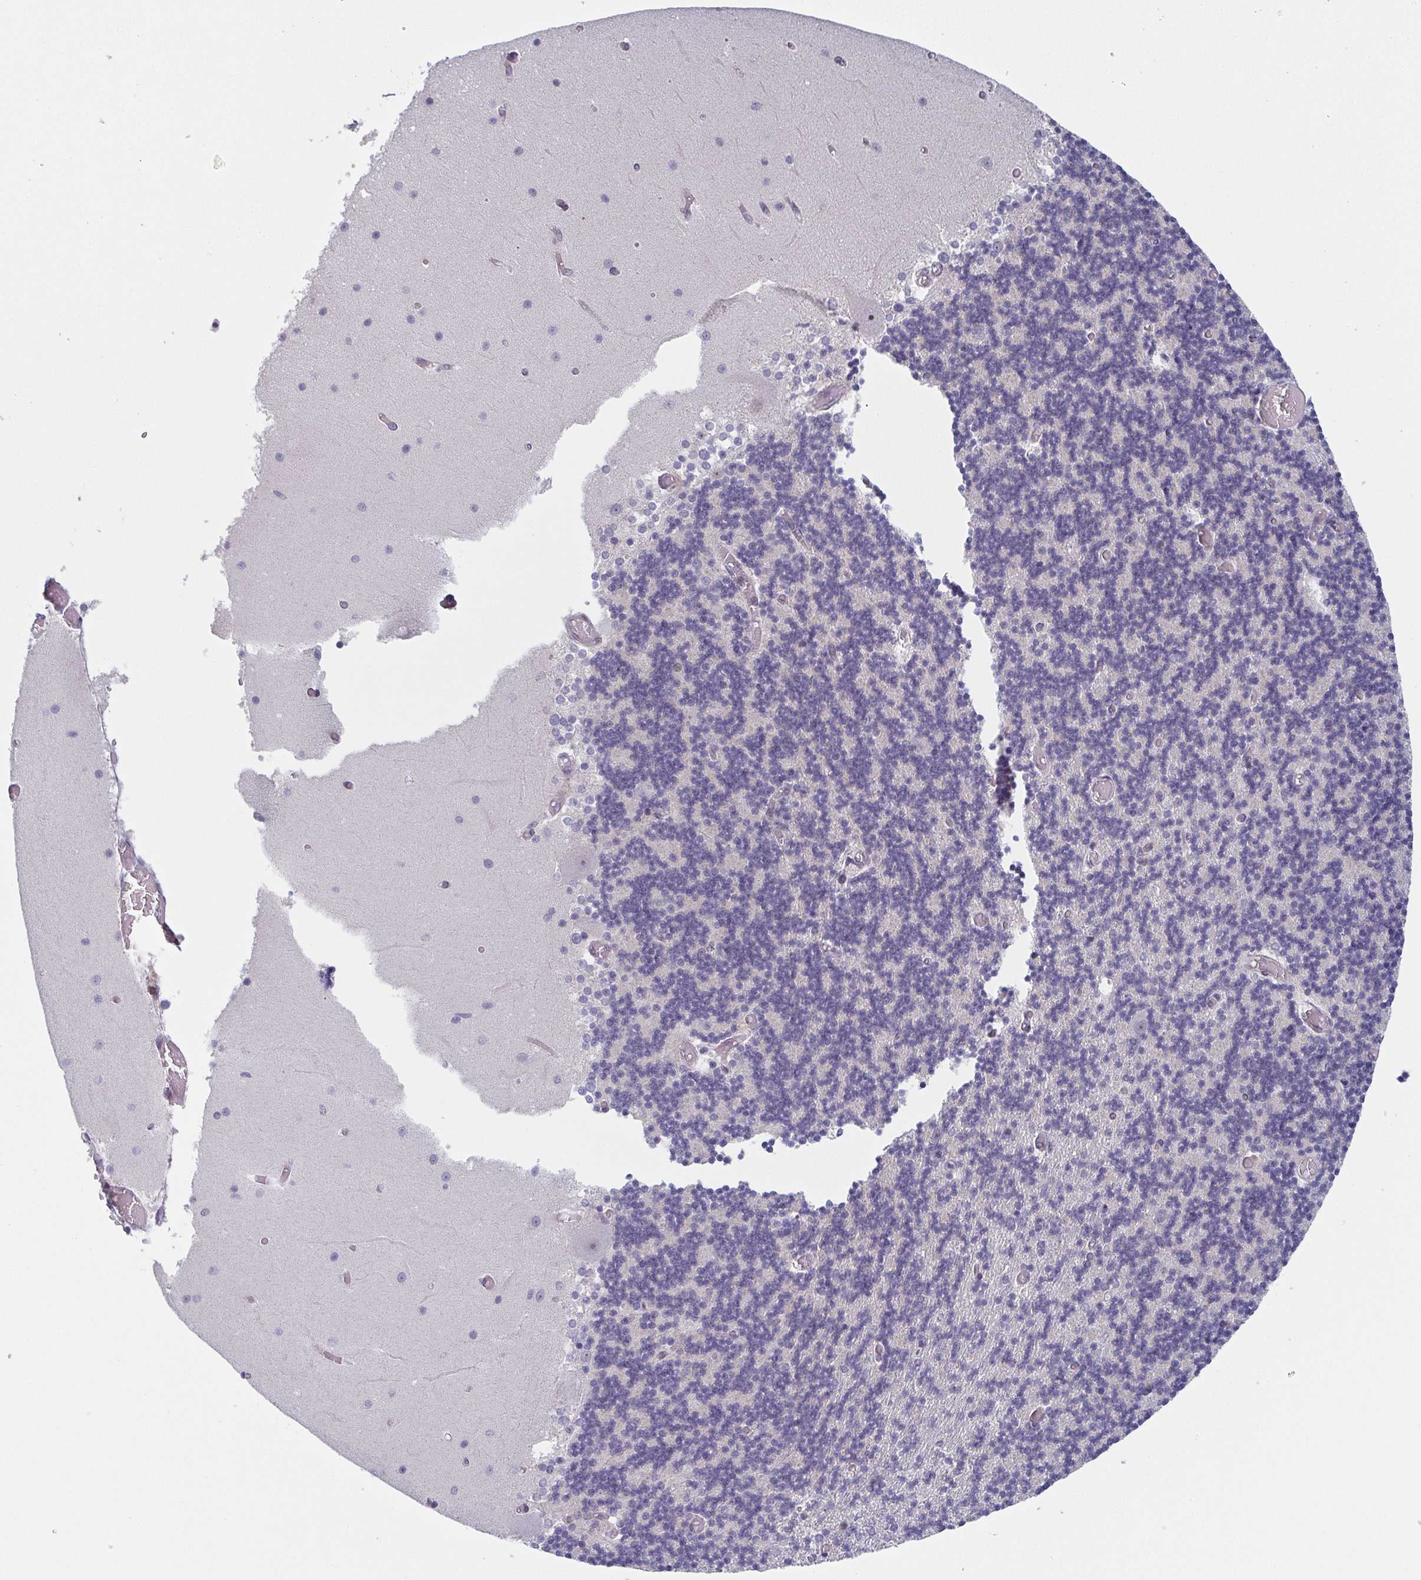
{"staining": {"intensity": "negative", "quantity": "none", "location": "none"}, "tissue": "cerebellum", "cell_type": "Cells in granular layer", "image_type": "normal", "snomed": [{"axis": "morphology", "description": "Normal tissue, NOS"}, {"axis": "topography", "description": "Cerebellum"}], "caption": "High power microscopy micrograph of an immunohistochemistry (IHC) micrograph of normal cerebellum, revealing no significant staining in cells in granular layer. The staining was performed using DAB to visualize the protein expression in brown, while the nuclei were stained in blue with hematoxylin (Magnification: 20x).", "gene": "EXOSC7", "patient": {"sex": "female", "age": 28}}